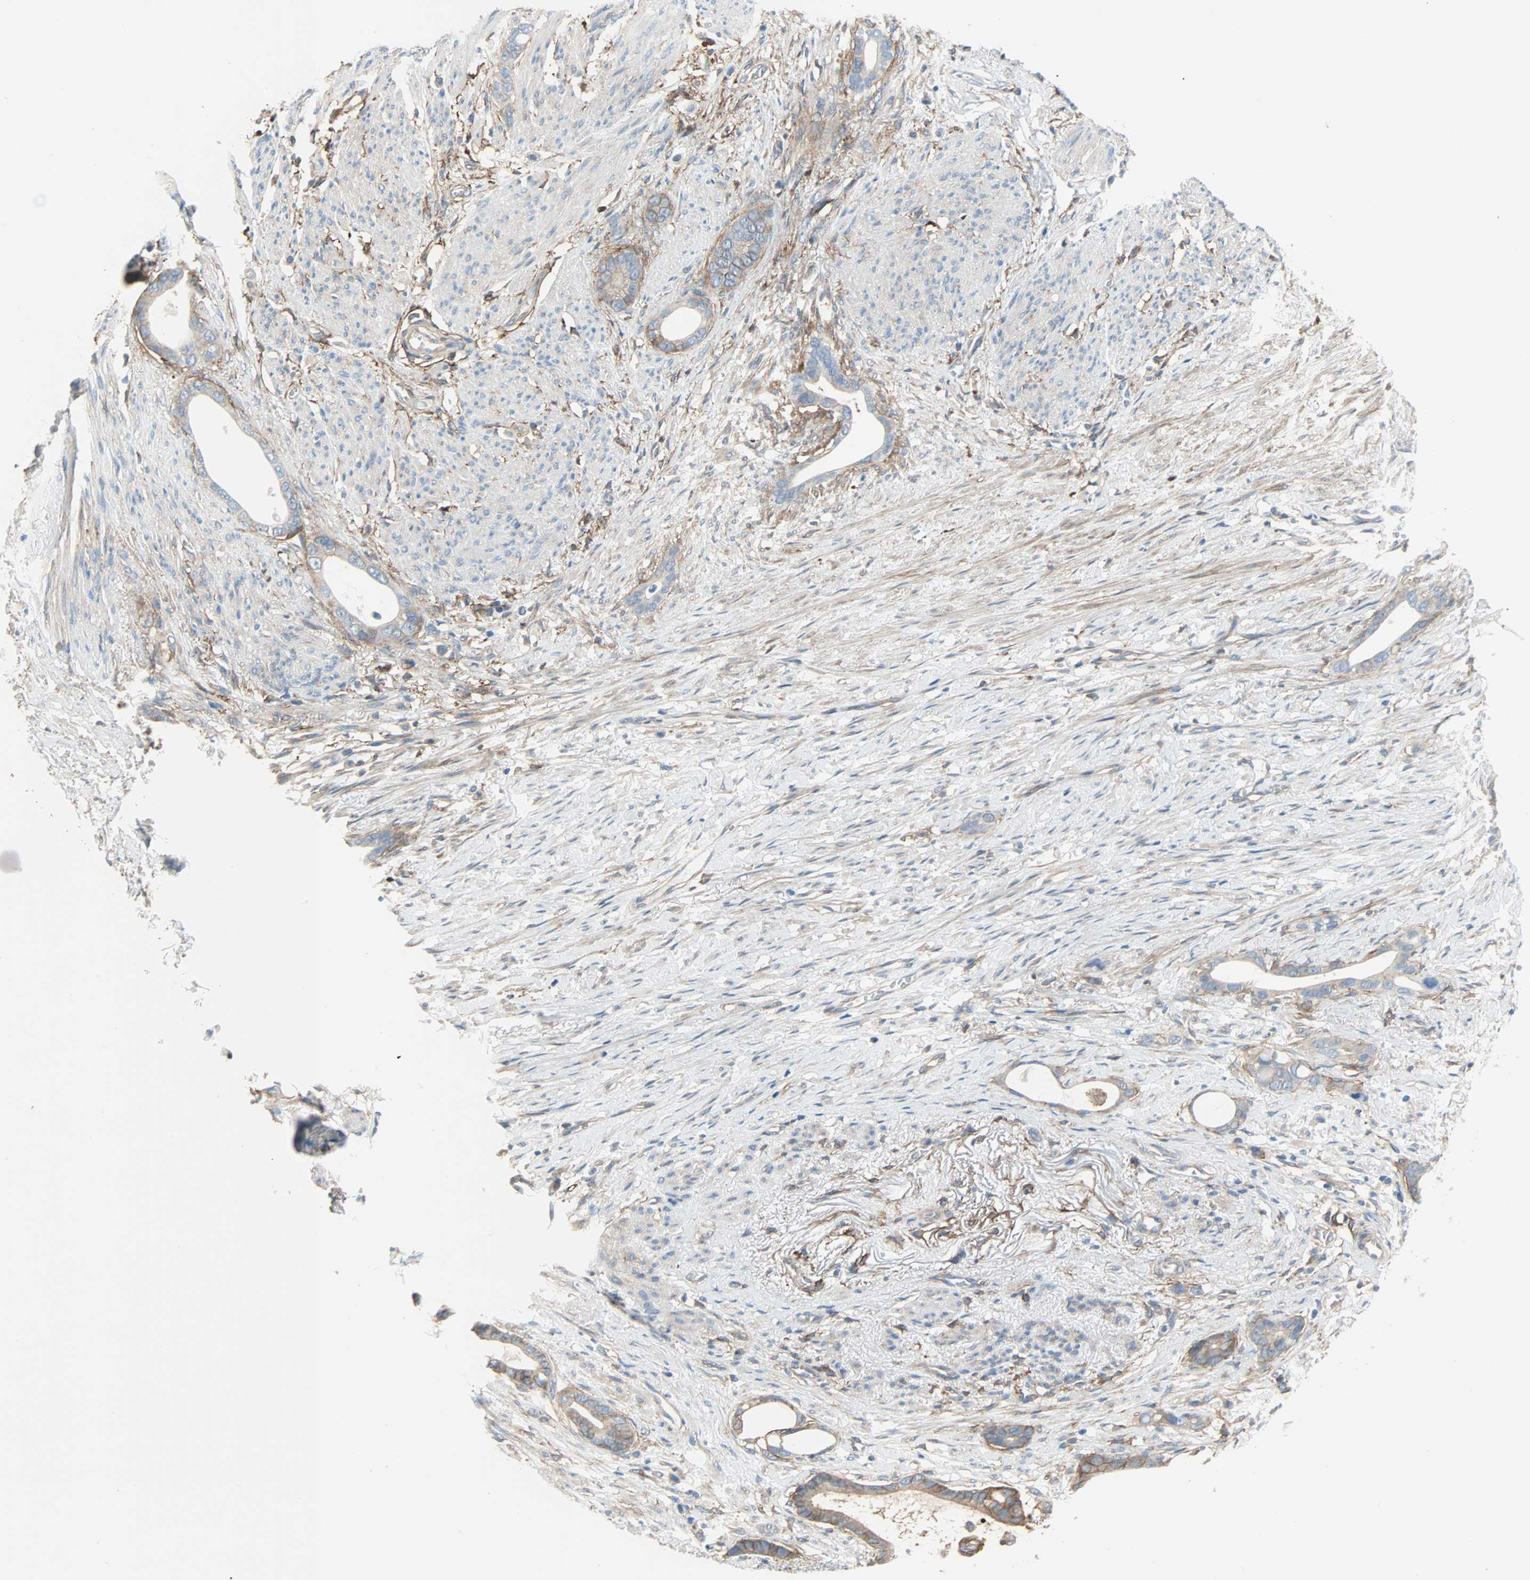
{"staining": {"intensity": "moderate", "quantity": ">75%", "location": "cytoplasmic/membranous"}, "tissue": "stomach cancer", "cell_type": "Tumor cells", "image_type": "cancer", "snomed": [{"axis": "morphology", "description": "Adenocarcinoma, NOS"}, {"axis": "topography", "description": "Stomach"}], "caption": "IHC histopathology image of neoplastic tissue: stomach cancer (adenocarcinoma) stained using IHC reveals medium levels of moderate protein expression localized specifically in the cytoplasmic/membranous of tumor cells, appearing as a cytoplasmic/membranous brown color.", "gene": "EPB41L2", "patient": {"sex": "female", "age": 75}}